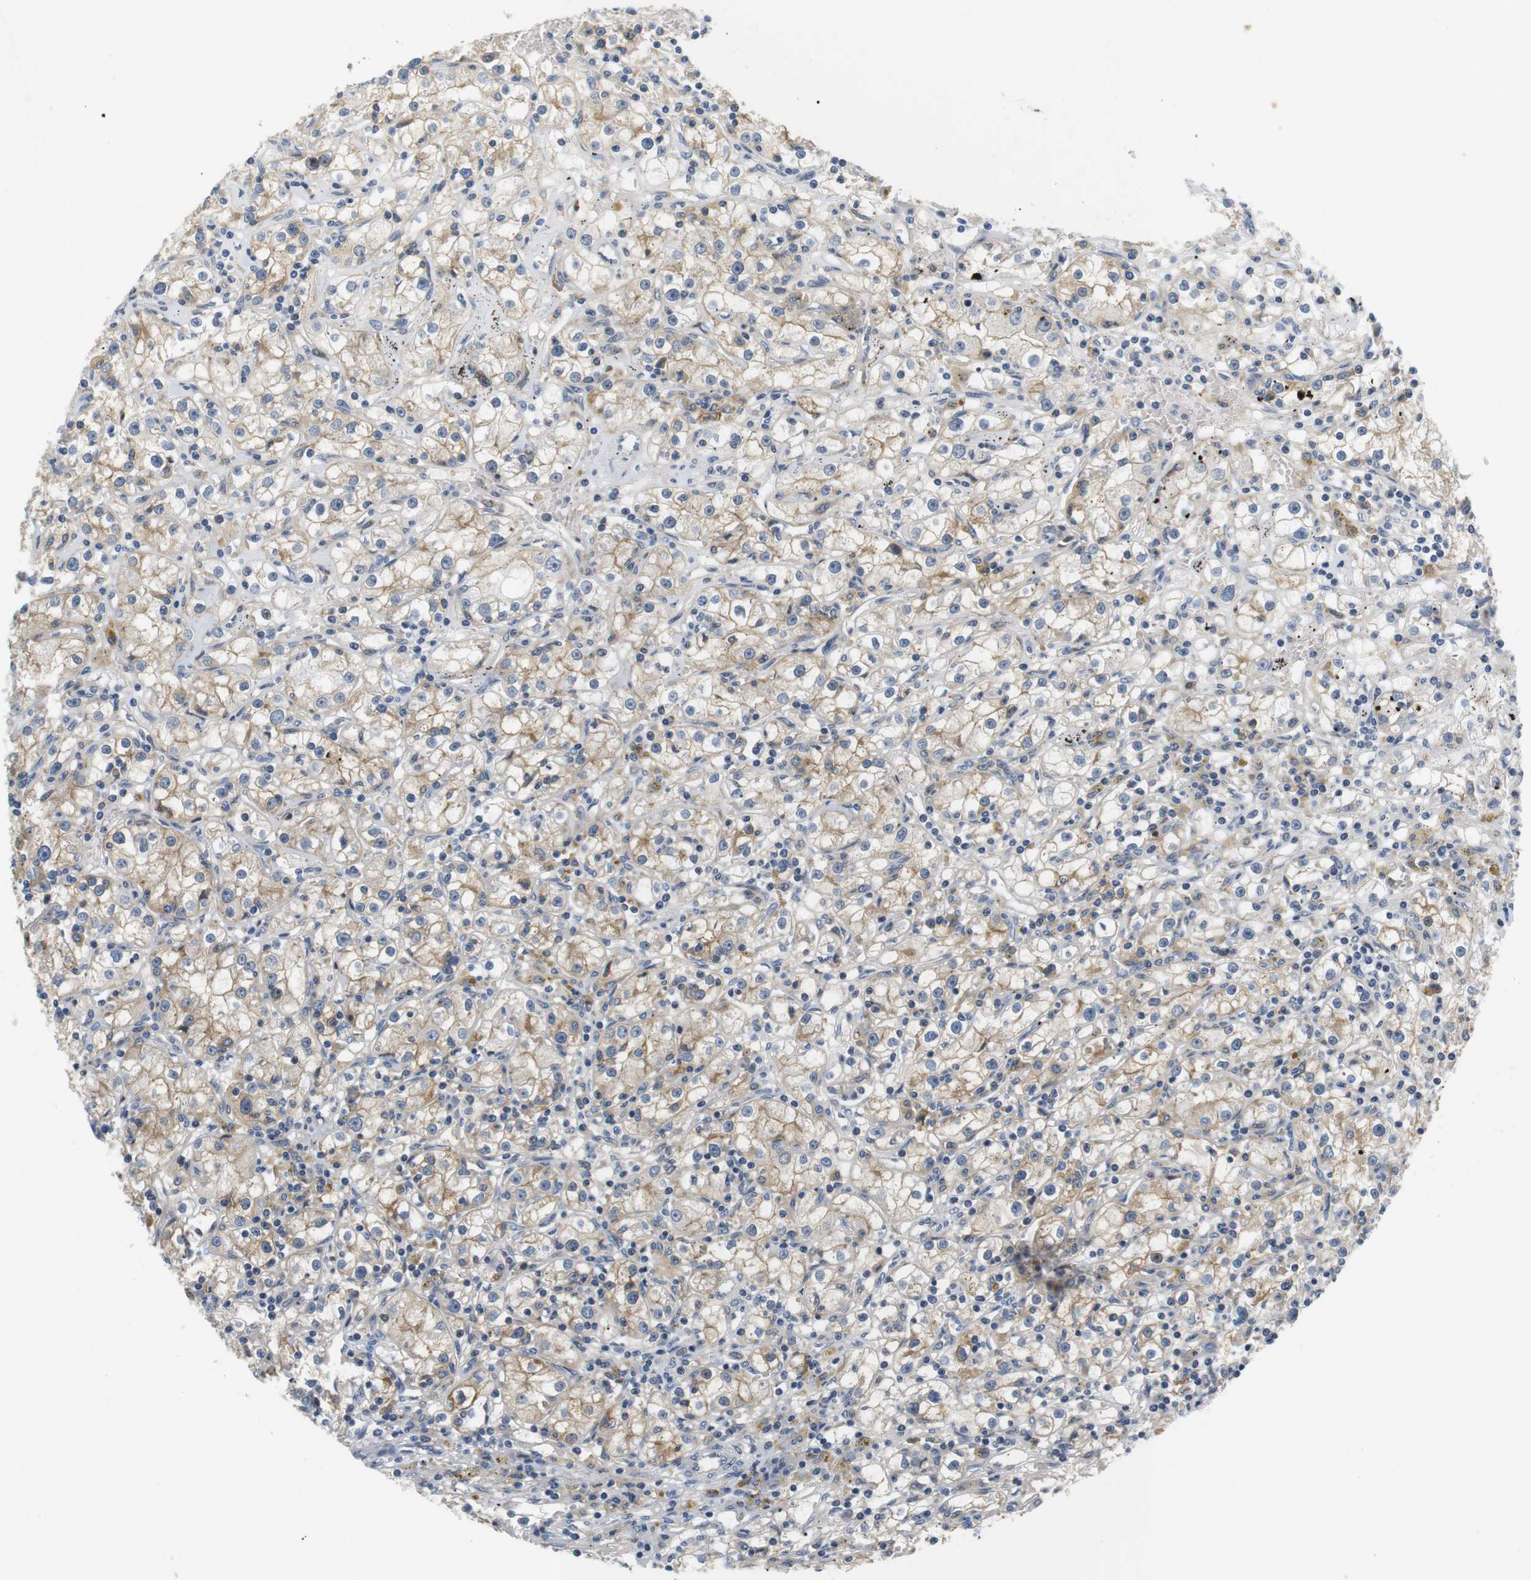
{"staining": {"intensity": "weak", "quantity": "<25%", "location": "cytoplasmic/membranous"}, "tissue": "renal cancer", "cell_type": "Tumor cells", "image_type": "cancer", "snomed": [{"axis": "morphology", "description": "Adenocarcinoma, NOS"}, {"axis": "topography", "description": "Kidney"}], "caption": "DAB (3,3'-diaminobenzidine) immunohistochemical staining of human adenocarcinoma (renal) reveals no significant expression in tumor cells. (Immunohistochemistry, brightfield microscopy, high magnification).", "gene": "SLC30A1", "patient": {"sex": "male", "age": 56}}